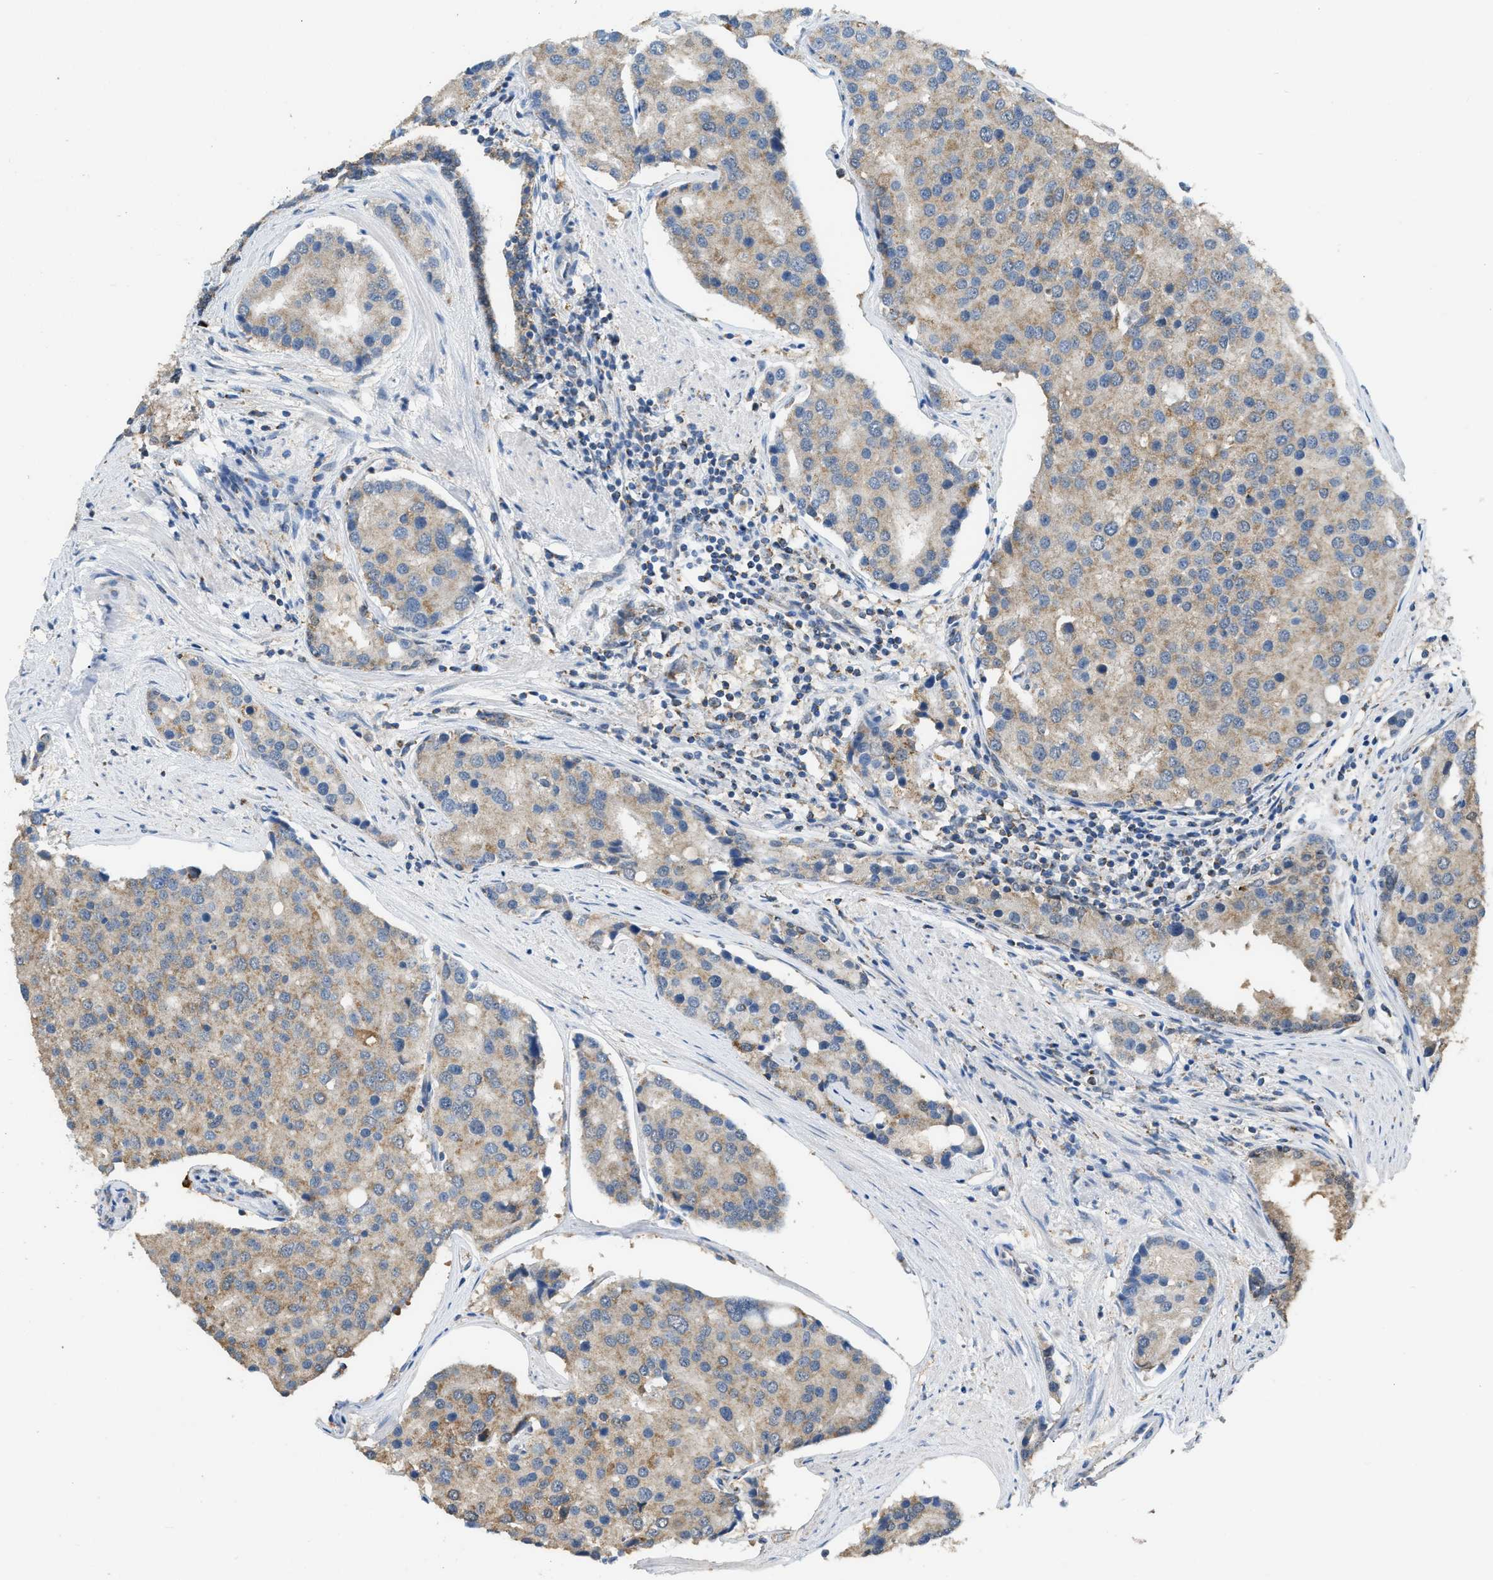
{"staining": {"intensity": "weak", "quantity": ">75%", "location": "cytoplasmic/membranous"}, "tissue": "prostate cancer", "cell_type": "Tumor cells", "image_type": "cancer", "snomed": [{"axis": "morphology", "description": "Adenocarcinoma, High grade"}, {"axis": "topography", "description": "Prostate"}], "caption": "Immunohistochemistry (IHC) micrograph of neoplastic tissue: prostate cancer stained using immunohistochemistry shows low levels of weak protein expression localized specifically in the cytoplasmic/membranous of tumor cells, appearing as a cytoplasmic/membranous brown color.", "gene": "ETFB", "patient": {"sex": "male", "age": 50}}